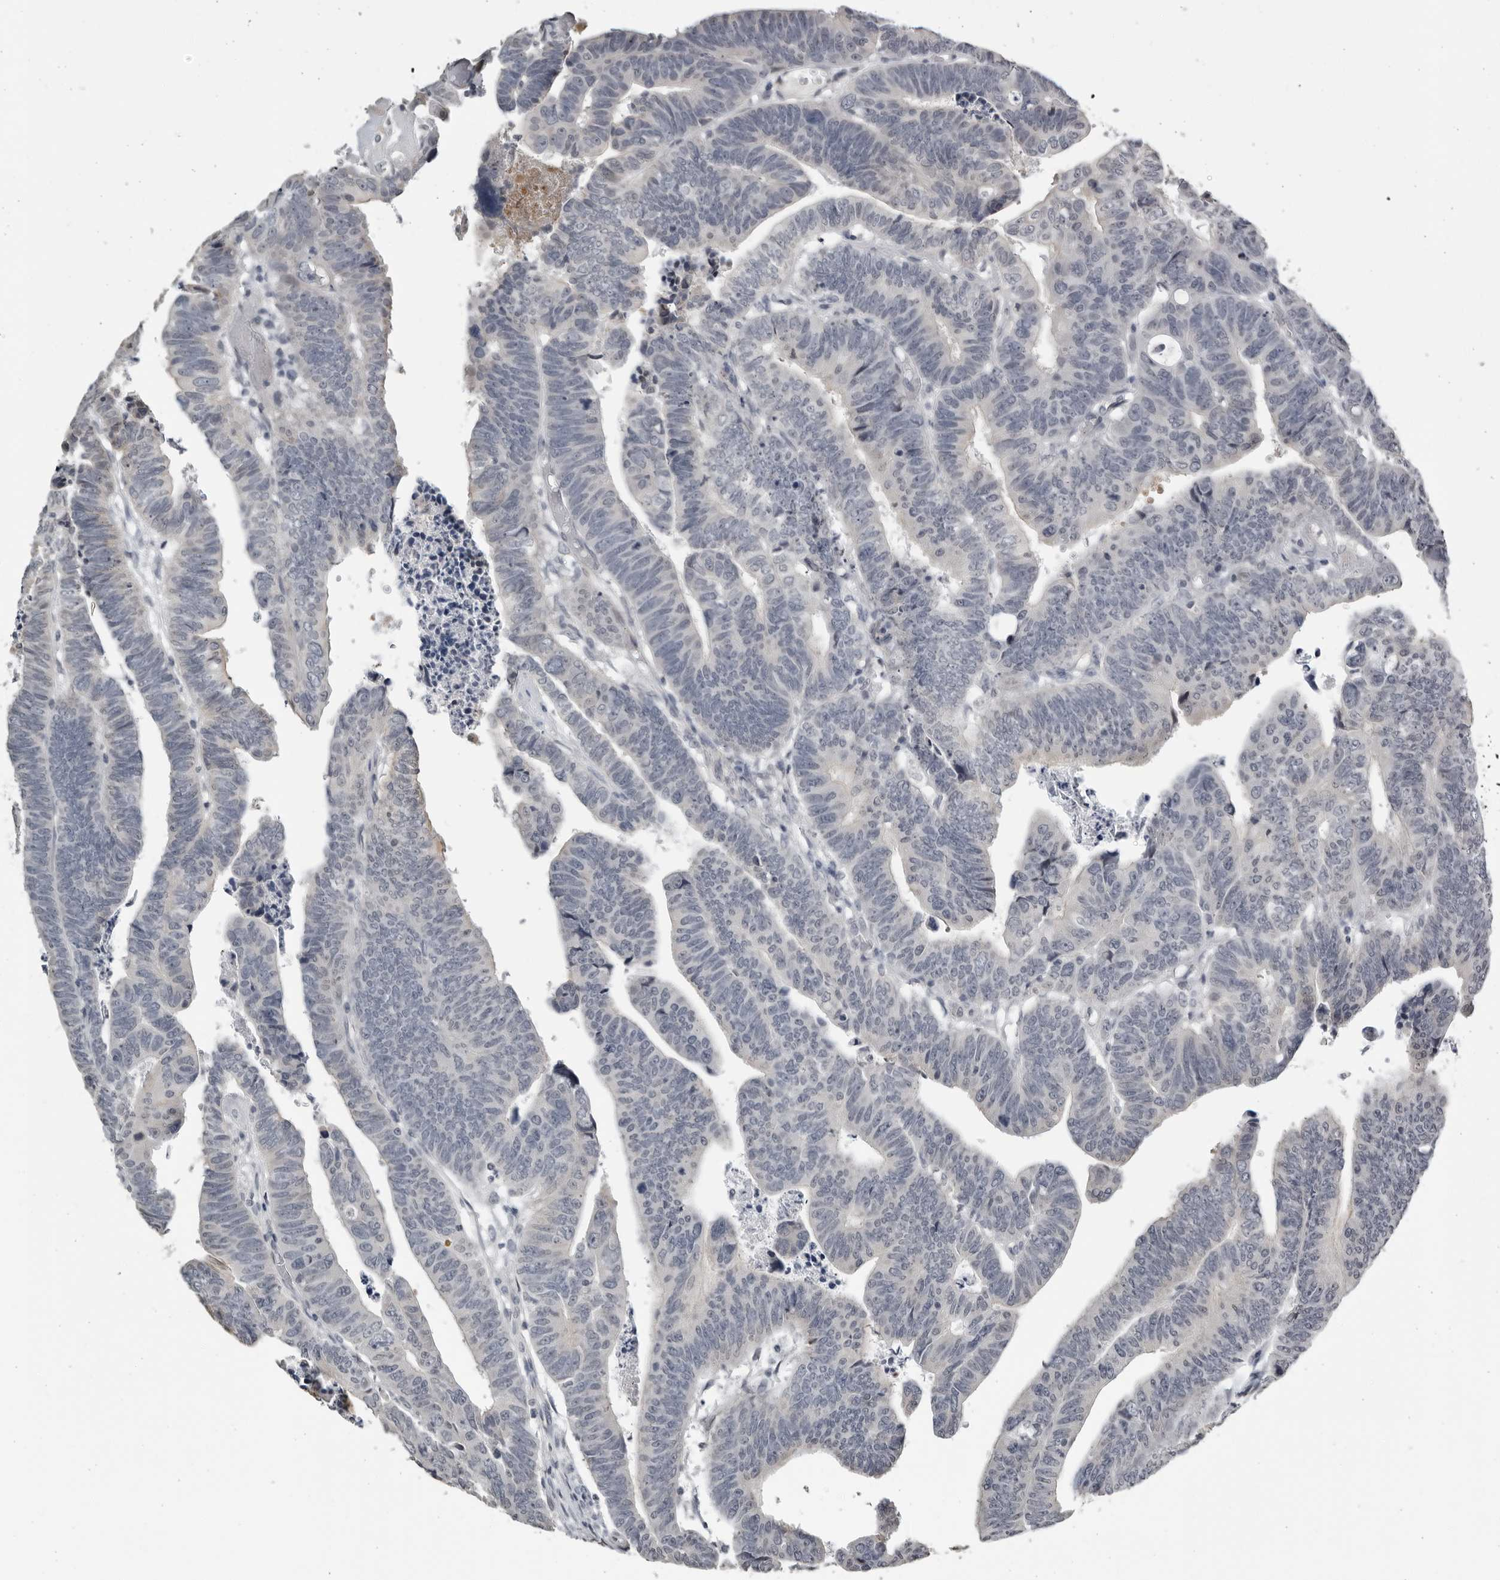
{"staining": {"intensity": "negative", "quantity": "none", "location": "none"}, "tissue": "colorectal cancer", "cell_type": "Tumor cells", "image_type": "cancer", "snomed": [{"axis": "morphology", "description": "Adenocarcinoma, NOS"}, {"axis": "topography", "description": "Rectum"}], "caption": "Immunohistochemistry (IHC) micrograph of neoplastic tissue: human colorectal cancer (adenocarcinoma) stained with DAB (3,3'-diaminobenzidine) reveals no significant protein expression in tumor cells.", "gene": "PRRX2", "patient": {"sex": "female", "age": 65}}